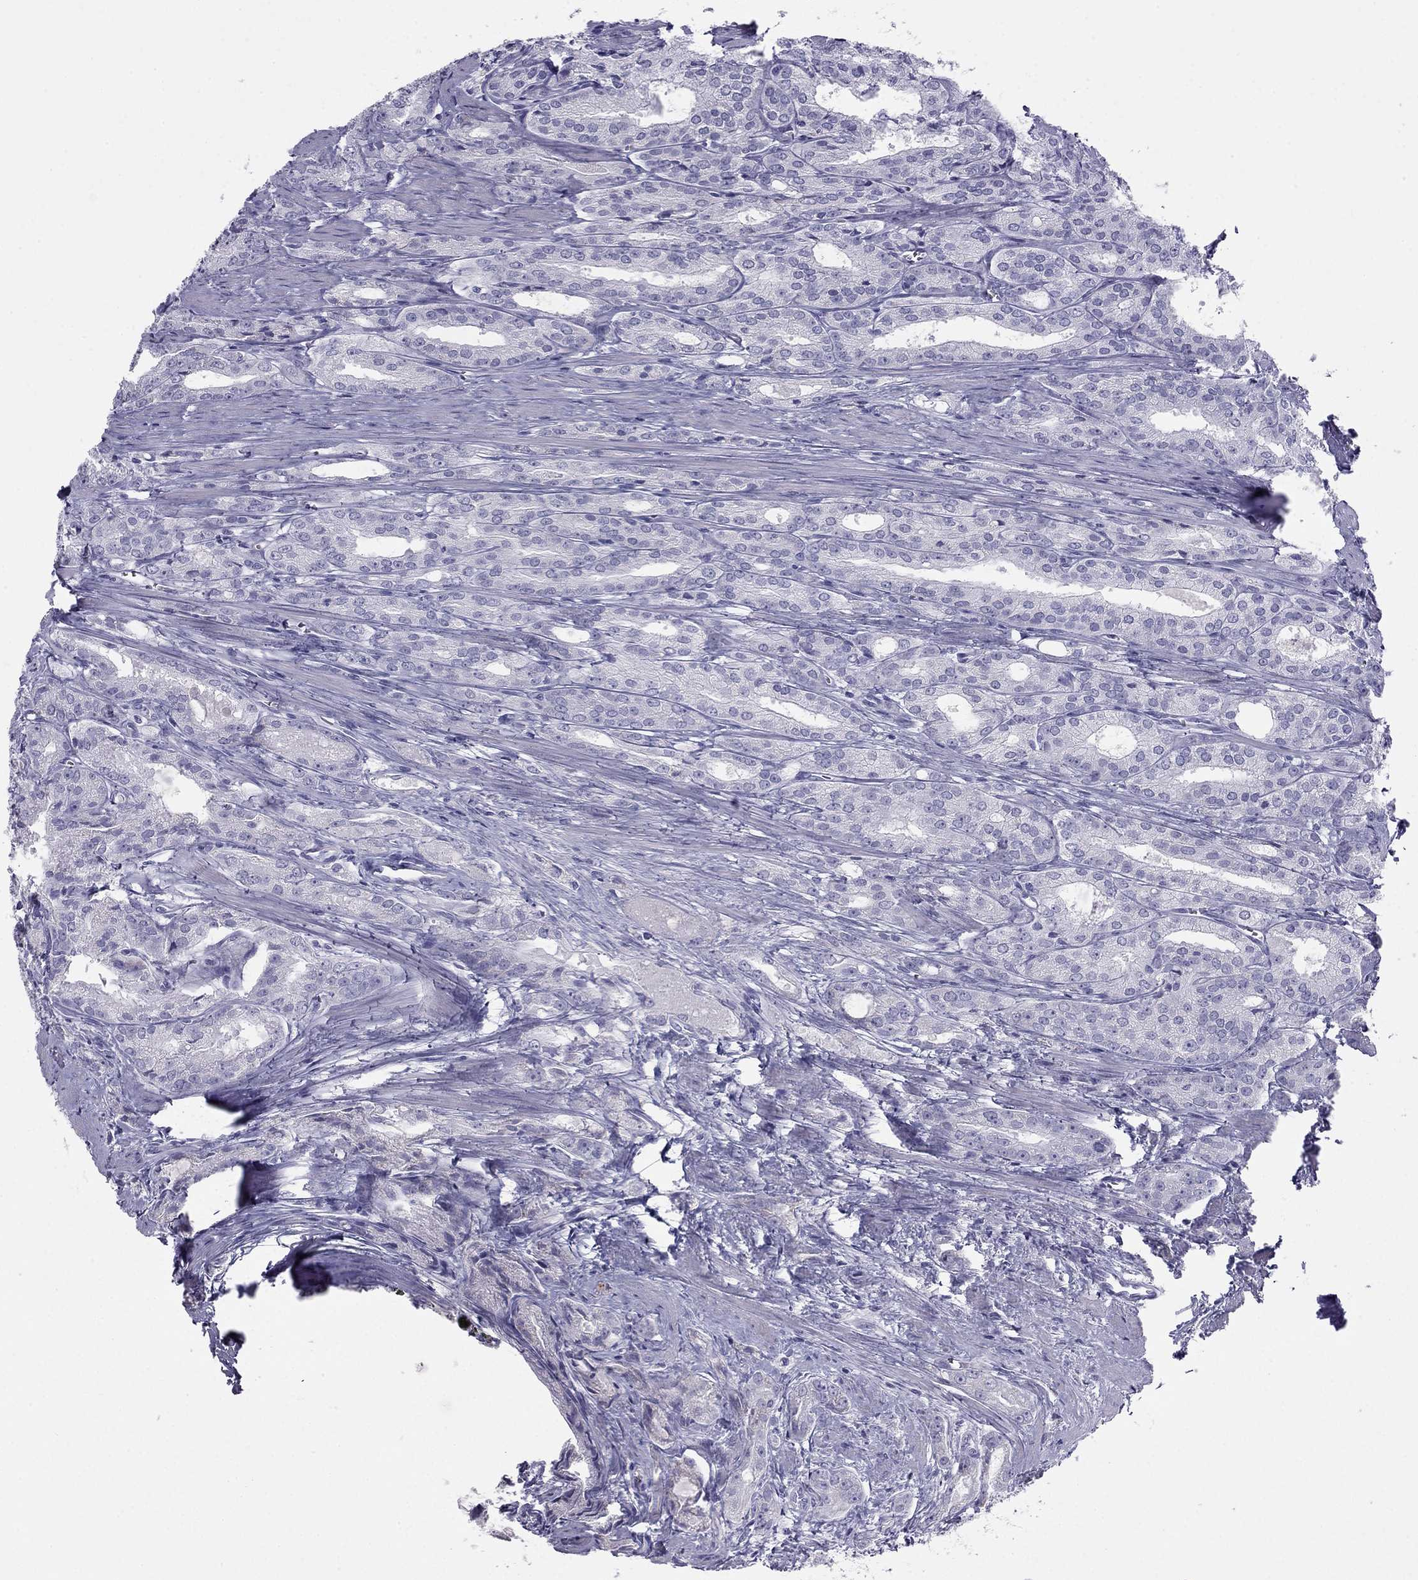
{"staining": {"intensity": "negative", "quantity": "none", "location": "none"}, "tissue": "prostate cancer", "cell_type": "Tumor cells", "image_type": "cancer", "snomed": [{"axis": "morphology", "description": "Adenocarcinoma, NOS"}, {"axis": "morphology", "description": "Adenocarcinoma, High grade"}, {"axis": "topography", "description": "Prostate"}], "caption": "Tumor cells are negative for protein expression in human adenocarcinoma (prostate).", "gene": "TRPM3", "patient": {"sex": "male", "age": 70}}